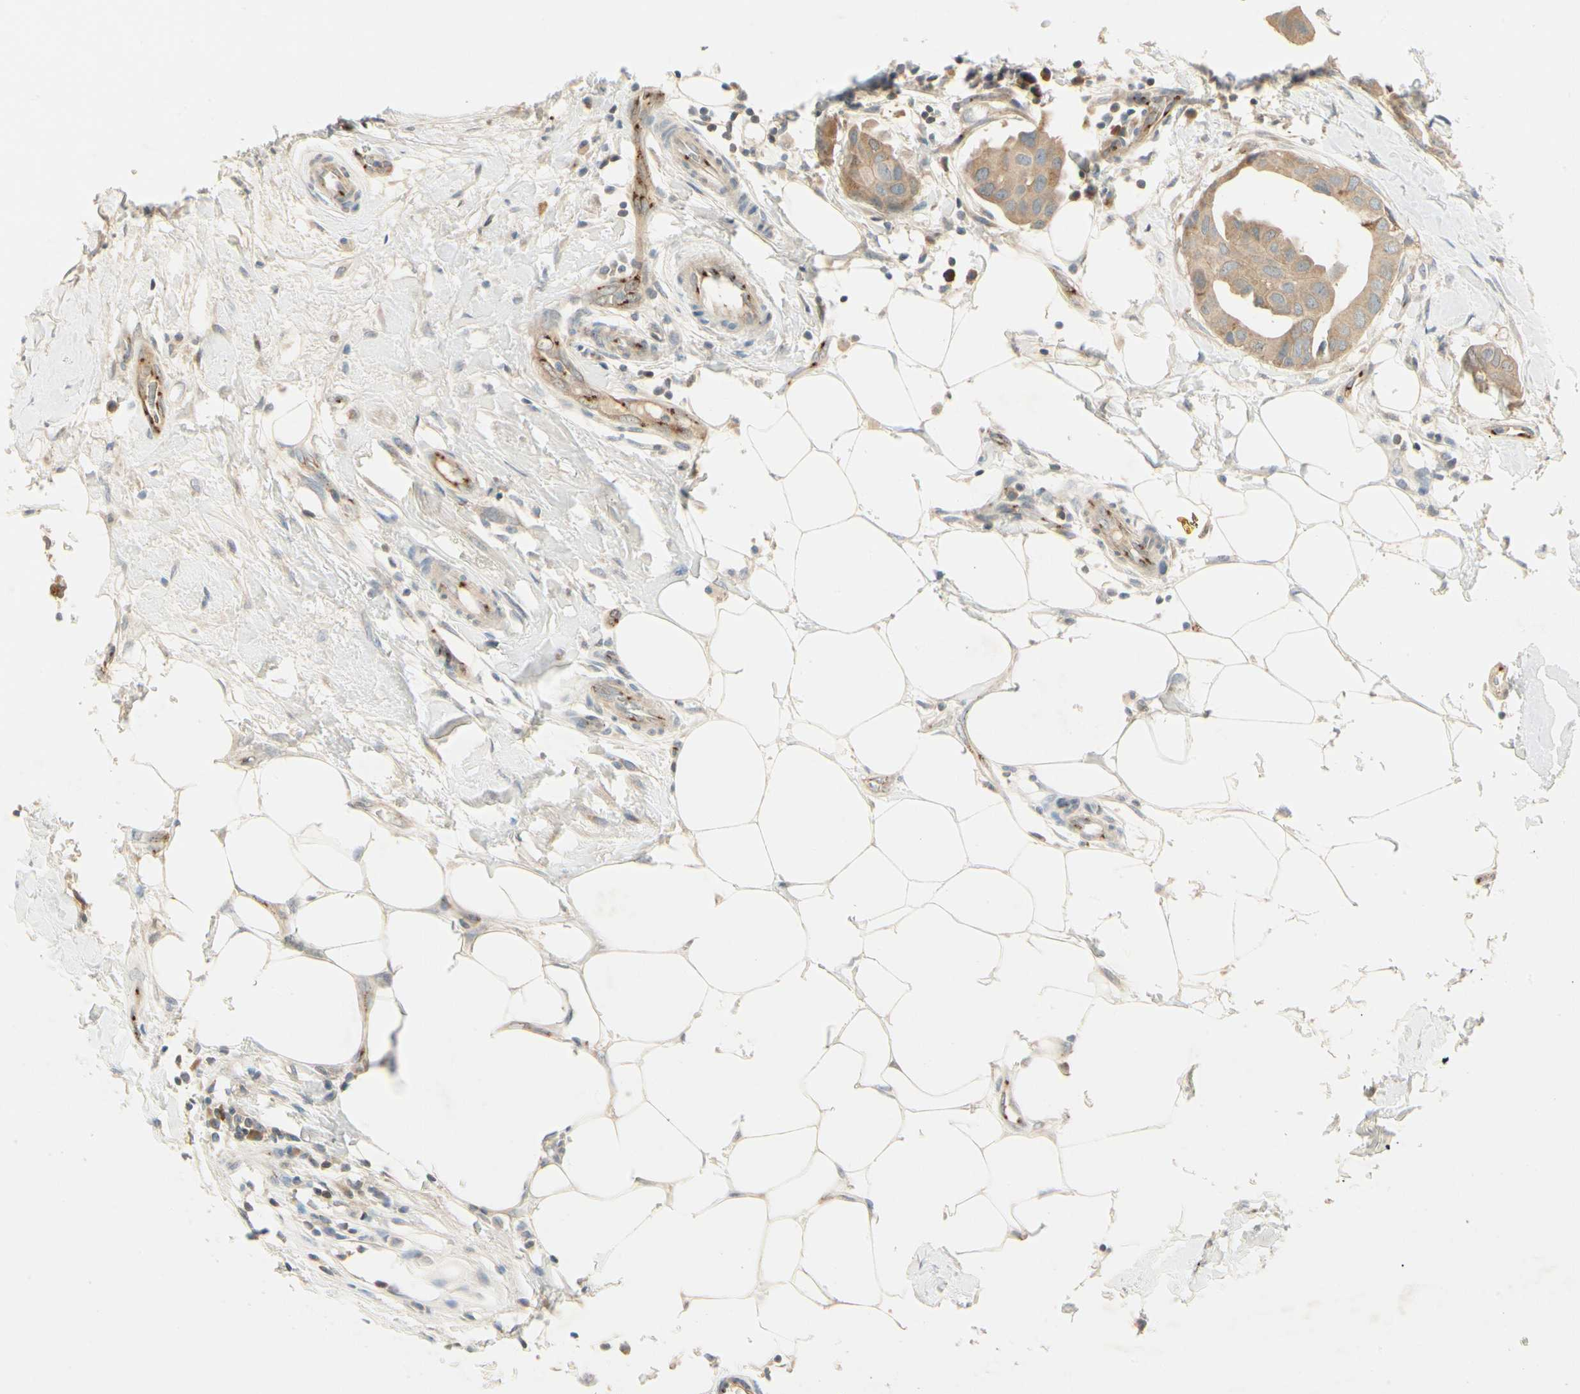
{"staining": {"intensity": "weak", "quantity": ">75%", "location": "cytoplasmic/membranous"}, "tissue": "breast cancer", "cell_type": "Tumor cells", "image_type": "cancer", "snomed": [{"axis": "morphology", "description": "Duct carcinoma"}, {"axis": "topography", "description": "Breast"}], "caption": "Human breast cancer (intraductal carcinoma) stained with a protein marker exhibits weak staining in tumor cells.", "gene": "MANSC1", "patient": {"sex": "female", "age": 40}}